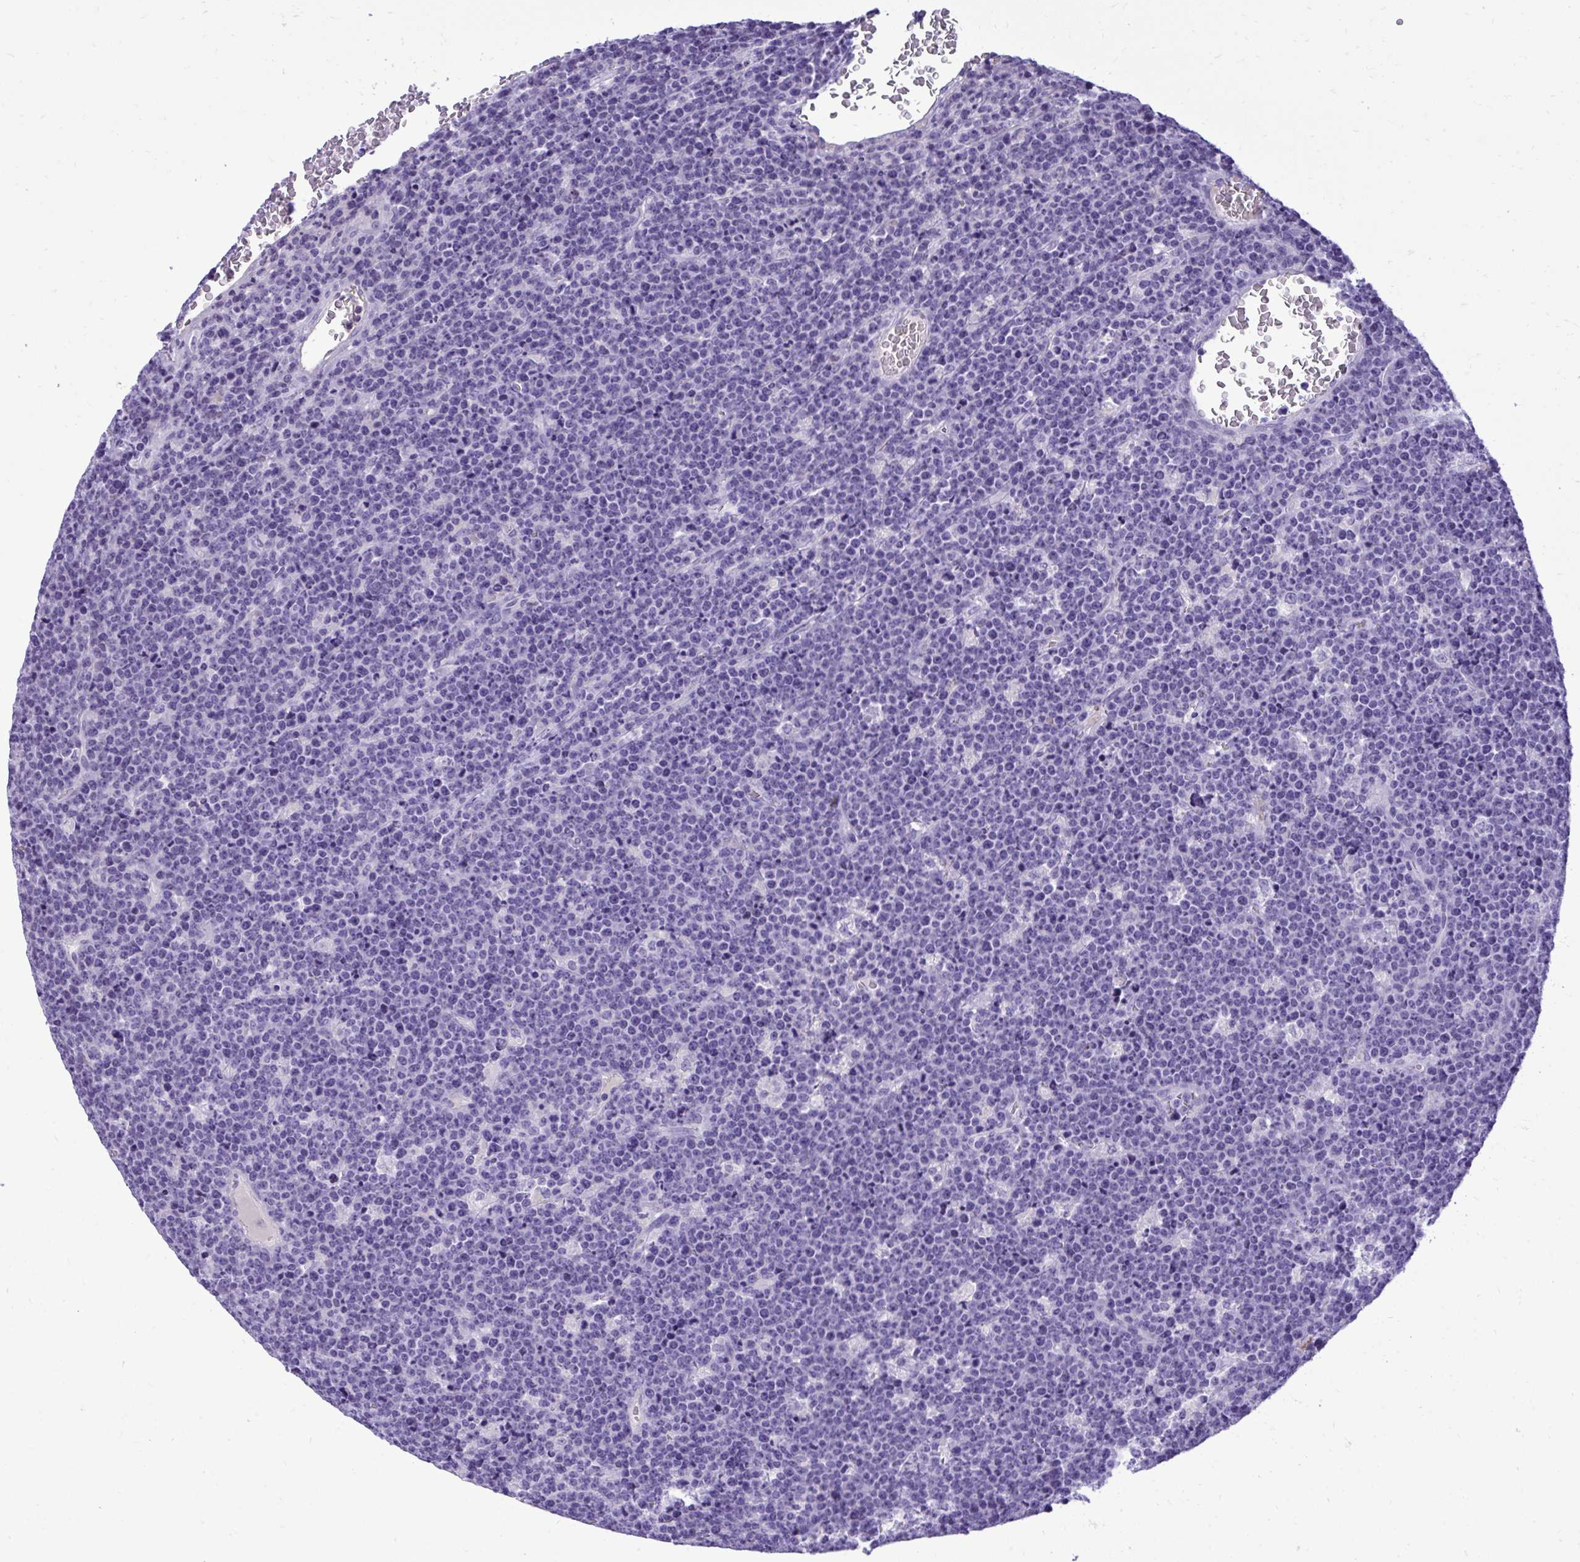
{"staining": {"intensity": "negative", "quantity": "none", "location": "none"}, "tissue": "lymphoma", "cell_type": "Tumor cells", "image_type": "cancer", "snomed": [{"axis": "morphology", "description": "Malignant lymphoma, non-Hodgkin's type, High grade"}, {"axis": "topography", "description": "Ovary"}], "caption": "A high-resolution photomicrograph shows immunohistochemistry staining of high-grade malignant lymphoma, non-Hodgkin's type, which reveals no significant positivity in tumor cells.", "gene": "ST6GALNAC3", "patient": {"sex": "female", "age": 56}}